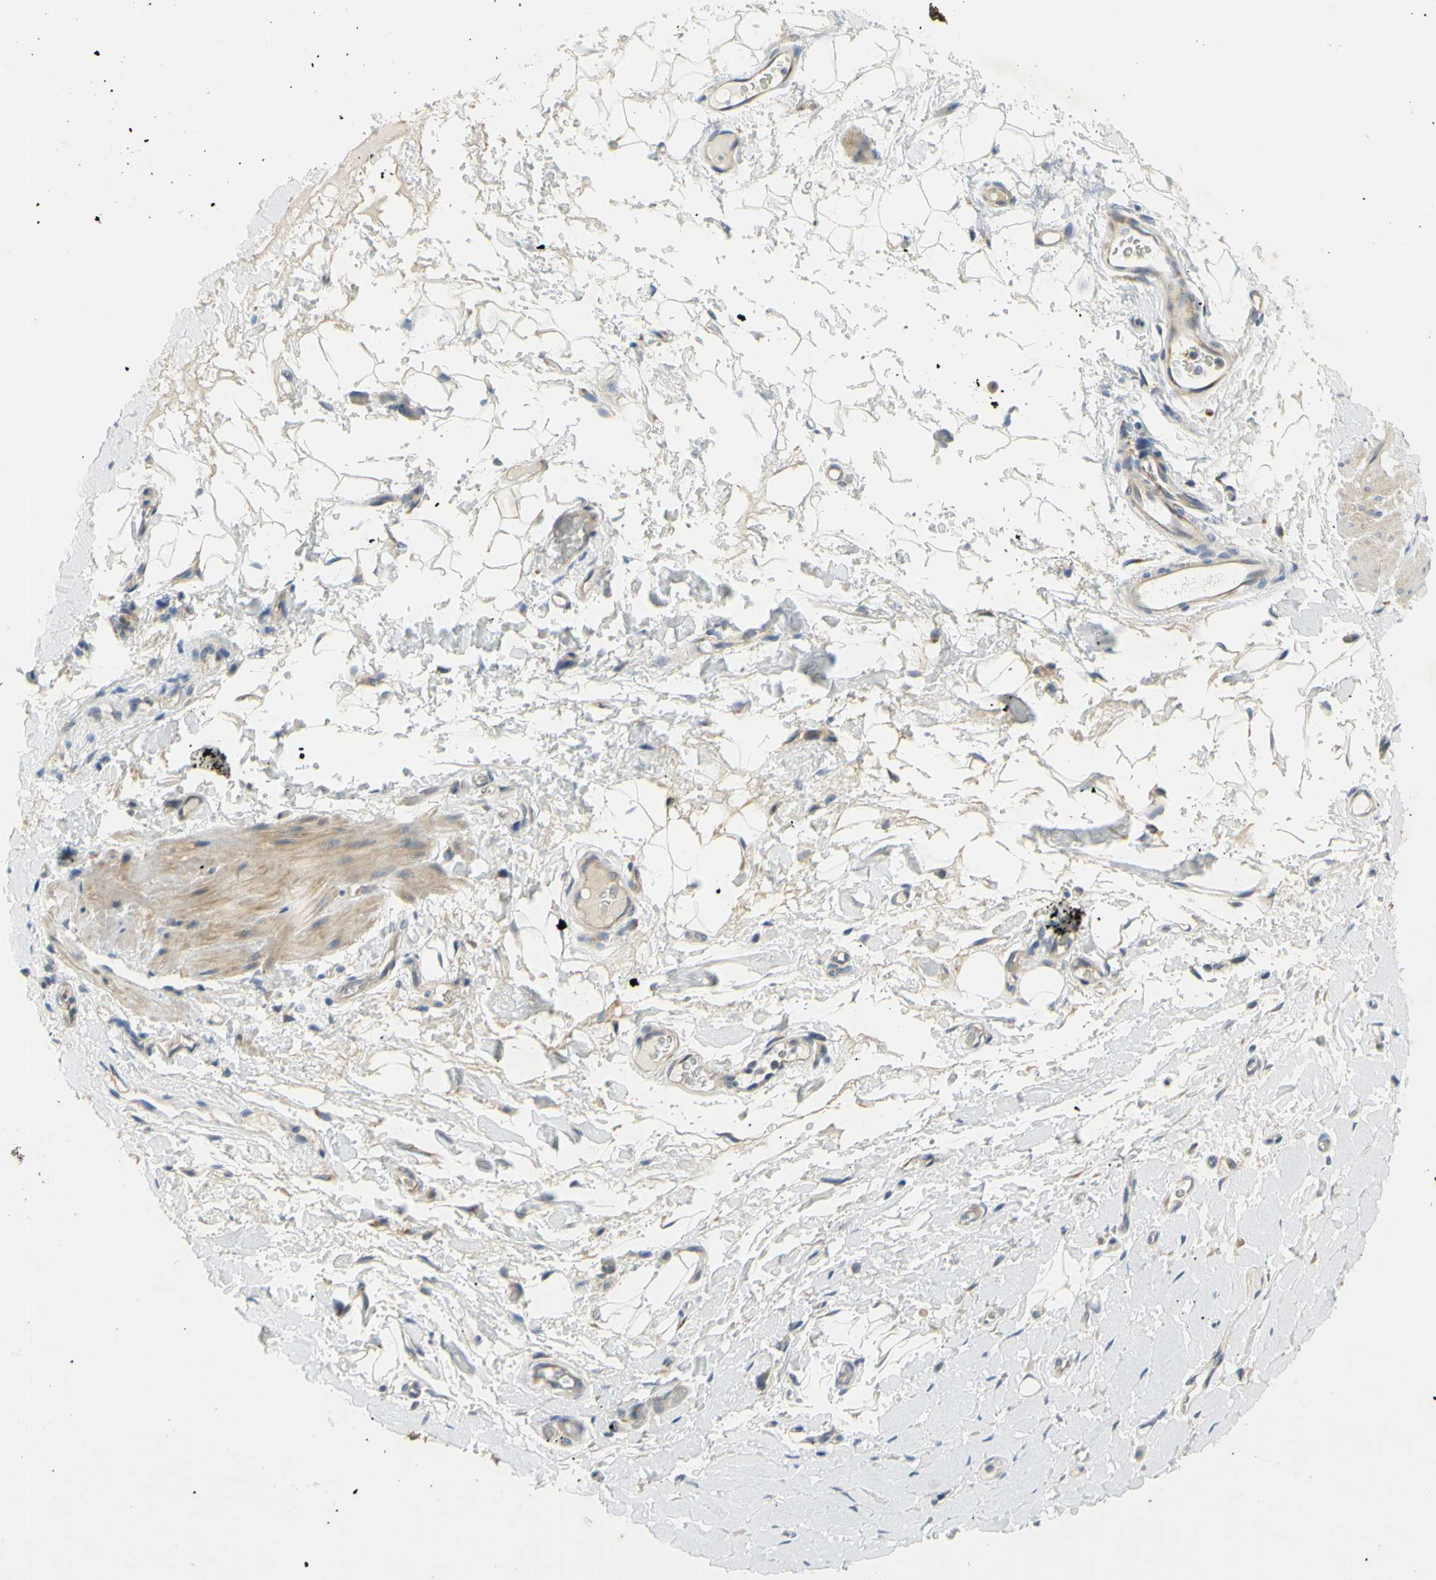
{"staining": {"intensity": "weak", "quantity": ">75%", "location": "cytoplasmic/membranous"}, "tissue": "adipose tissue", "cell_type": "Adipocytes", "image_type": "normal", "snomed": [{"axis": "morphology", "description": "Normal tissue, NOS"}, {"axis": "morphology", "description": "Adenocarcinoma, NOS"}, {"axis": "topography", "description": "Esophagus"}], "caption": "The photomicrograph demonstrates immunohistochemical staining of unremarkable adipose tissue. There is weak cytoplasmic/membranous positivity is identified in approximately >75% of adipocytes. (DAB (3,3'-diaminobenzidine) = brown stain, brightfield microscopy at high magnification).", "gene": "CCNB2", "patient": {"sex": "male", "age": 62}}